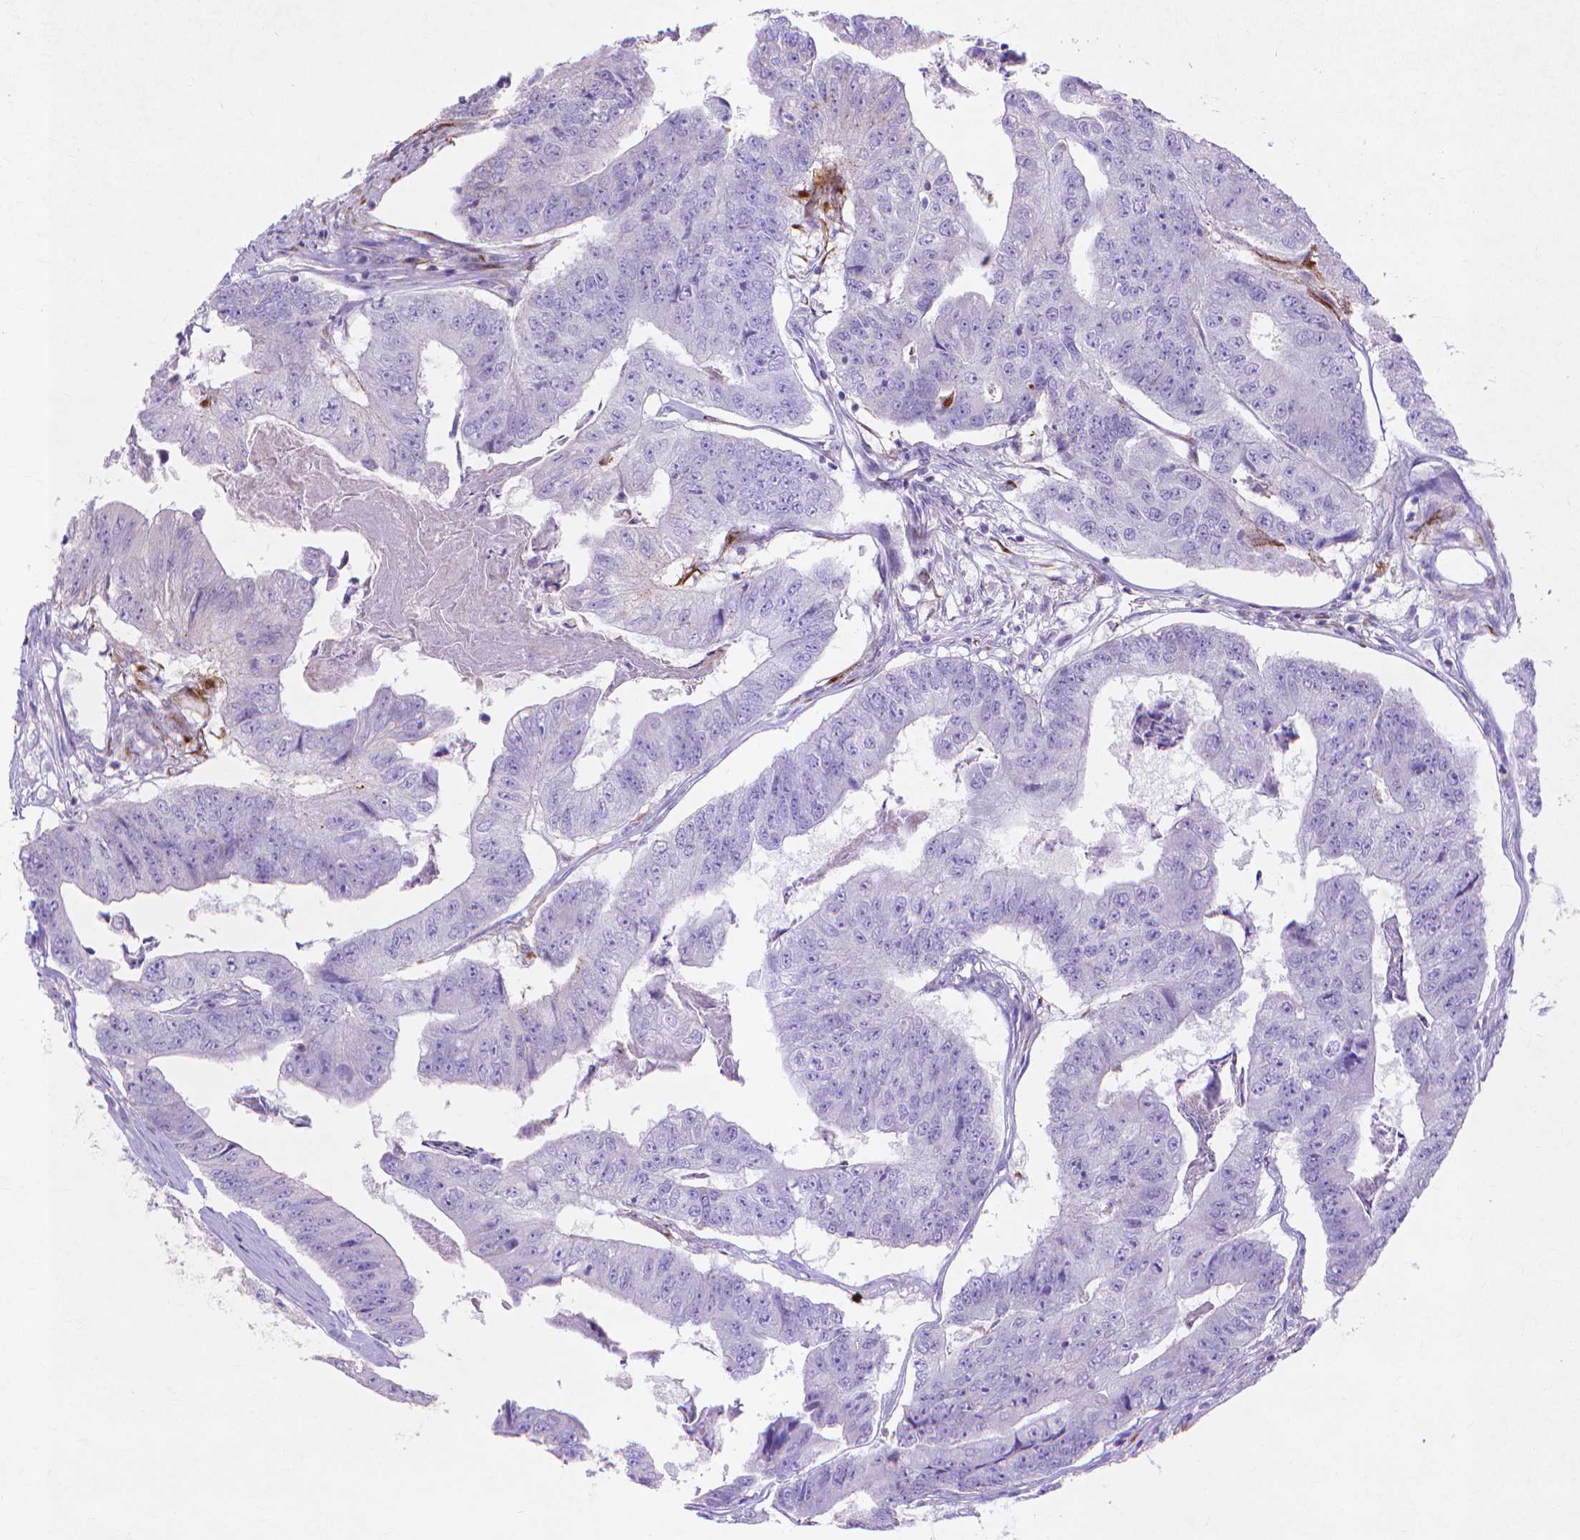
{"staining": {"intensity": "negative", "quantity": "none", "location": "none"}, "tissue": "colorectal cancer", "cell_type": "Tumor cells", "image_type": "cancer", "snomed": [{"axis": "morphology", "description": "Adenocarcinoma, NOS"}, {"axis": "topography", "description": "Colon"}], "caption": "Photomicrograph shows no protein staining in tumor cells of adenocarcinoma (colorectal) tissue.", "gene": "MMP11", "patient": {"sex": "female", "age": 67}}